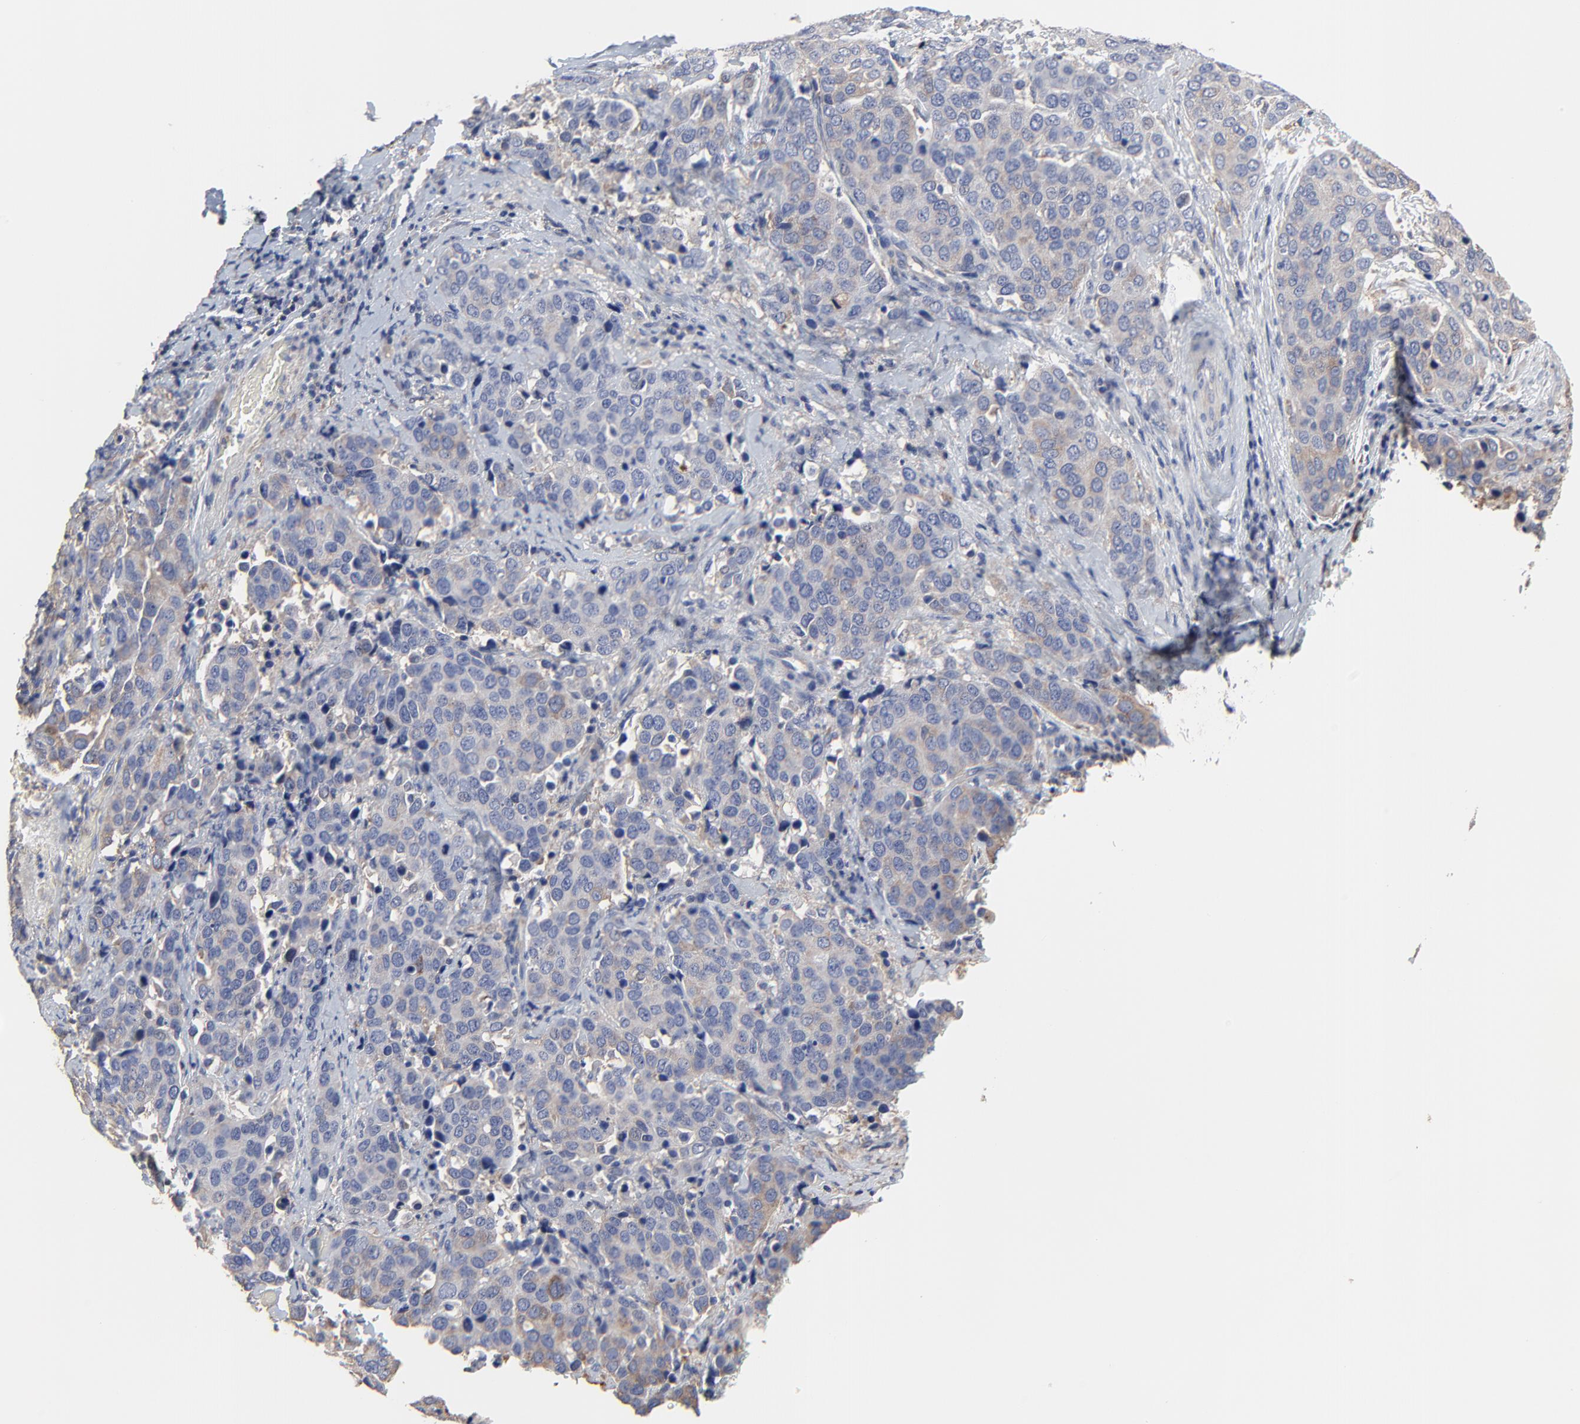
{"staining": {"intensity": "weak", "quantity": ">75%", "location": "cytoplasmic/membranous"}, "tissue": "cervical cancer", "cell_type": "Tumor cells", "image_type": "cancer", "snomed": [{"axis": "morphology", "description": "Squamous cell carcinoma, NOS"}, {"axis": "topography", "description": "Cervix"}], "caption": "Protein staining exhibits weak cytoplasmic/membranous staining in approximately >75% of tumor cells in cervical squamous cell carcinoma.", "gene": "NXF3", "patient": {"sex": "female", "age": 54}}